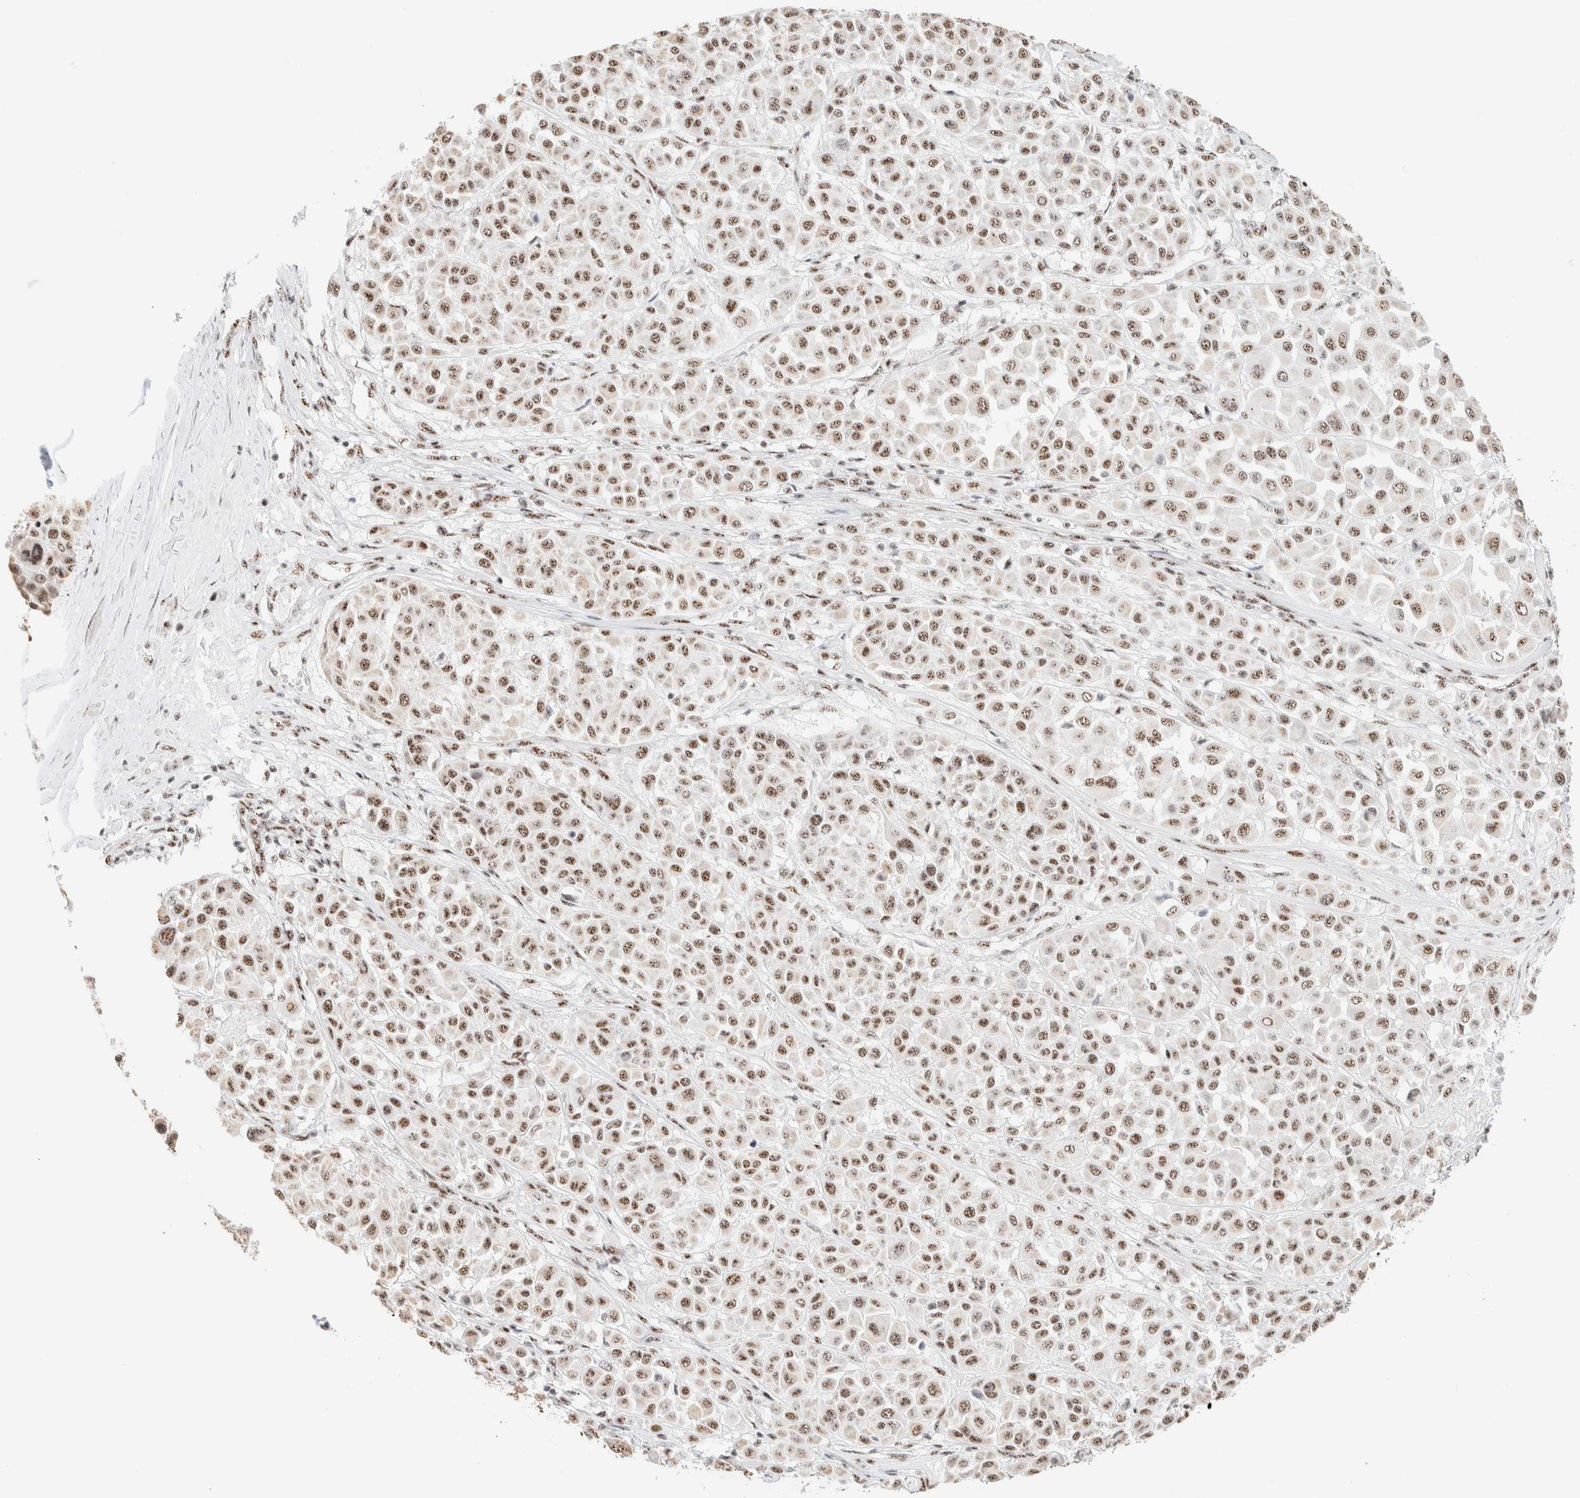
{"staining": {"intensity": "moderate", "quantity": ">75%", "location": "nuclear"}, "tissue": "melanoma", "cell_type": "Tumor cells", "image_type": "cancer", "snomed": [{"axis": "morphology", "description": "Malignant melanoma, Metastatic site"}, {"axis": "topography", "description": "Soft tissue"}], "caption": "Moderate nuclear positivity is seen in approximately >75% of tumor cells in melanoma.", "gene": "SON", "patient": {"sex": "male", "age": 41}}